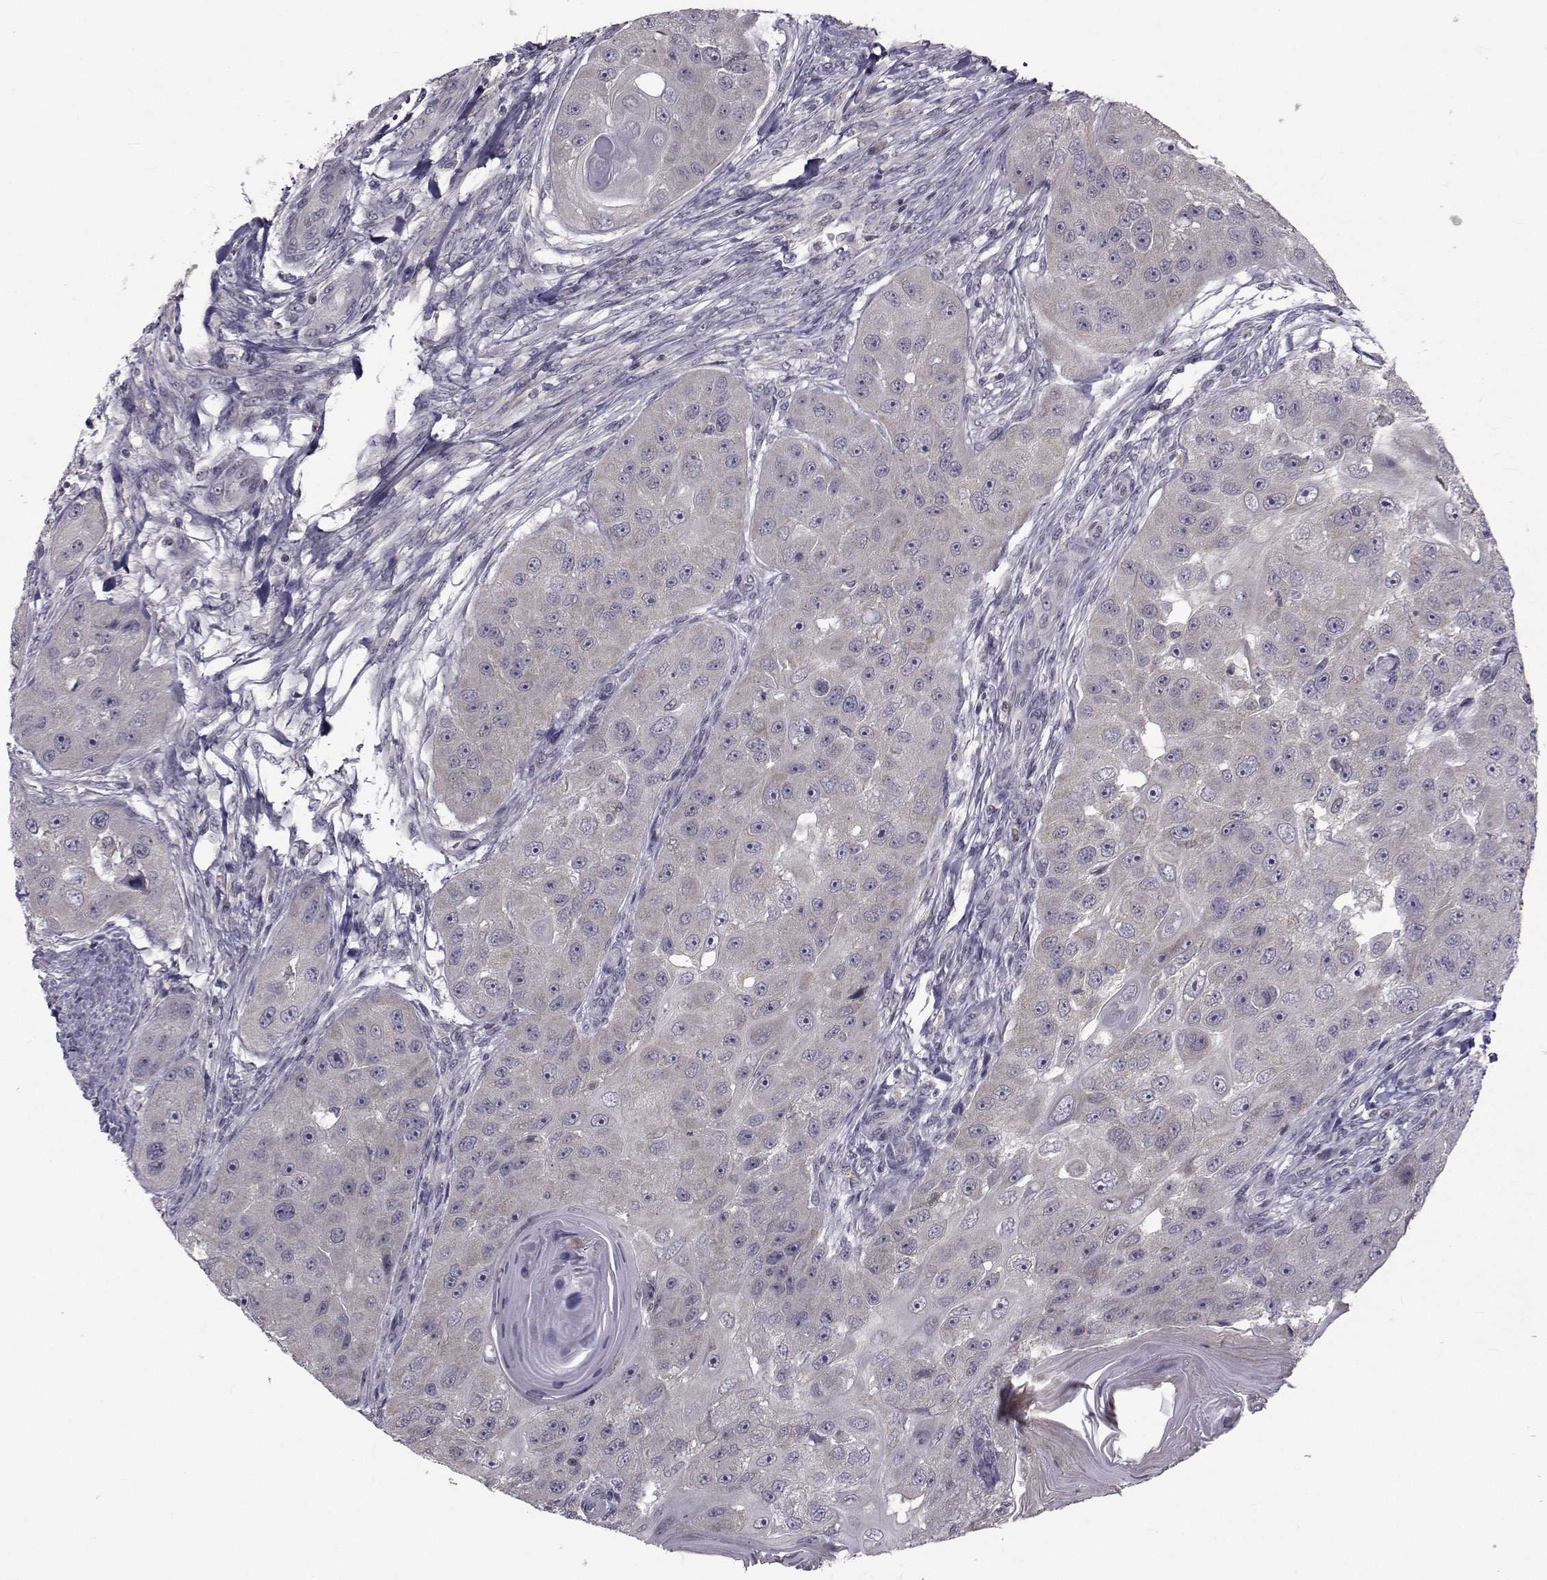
{"staining": {"intensity": "negative", "quantity": "none", "location": "none"}, "tissue": "head and neck cancer", "cell_type": "Tumor cells", "image_type": "cancer", "snomed": [{"axis": "morphology", "description": "Squamous cell carcinoma, NOS"}, {"axis": "topography", "description": "Head-Neck"}], "caption": "Head and neck cancer (squamous cell carcinoma) was stained to show a protein in brown. There is no significant staining in tumor cells.", "gene": "FDXR", "patient": {"sex": "male", "age": 51}}